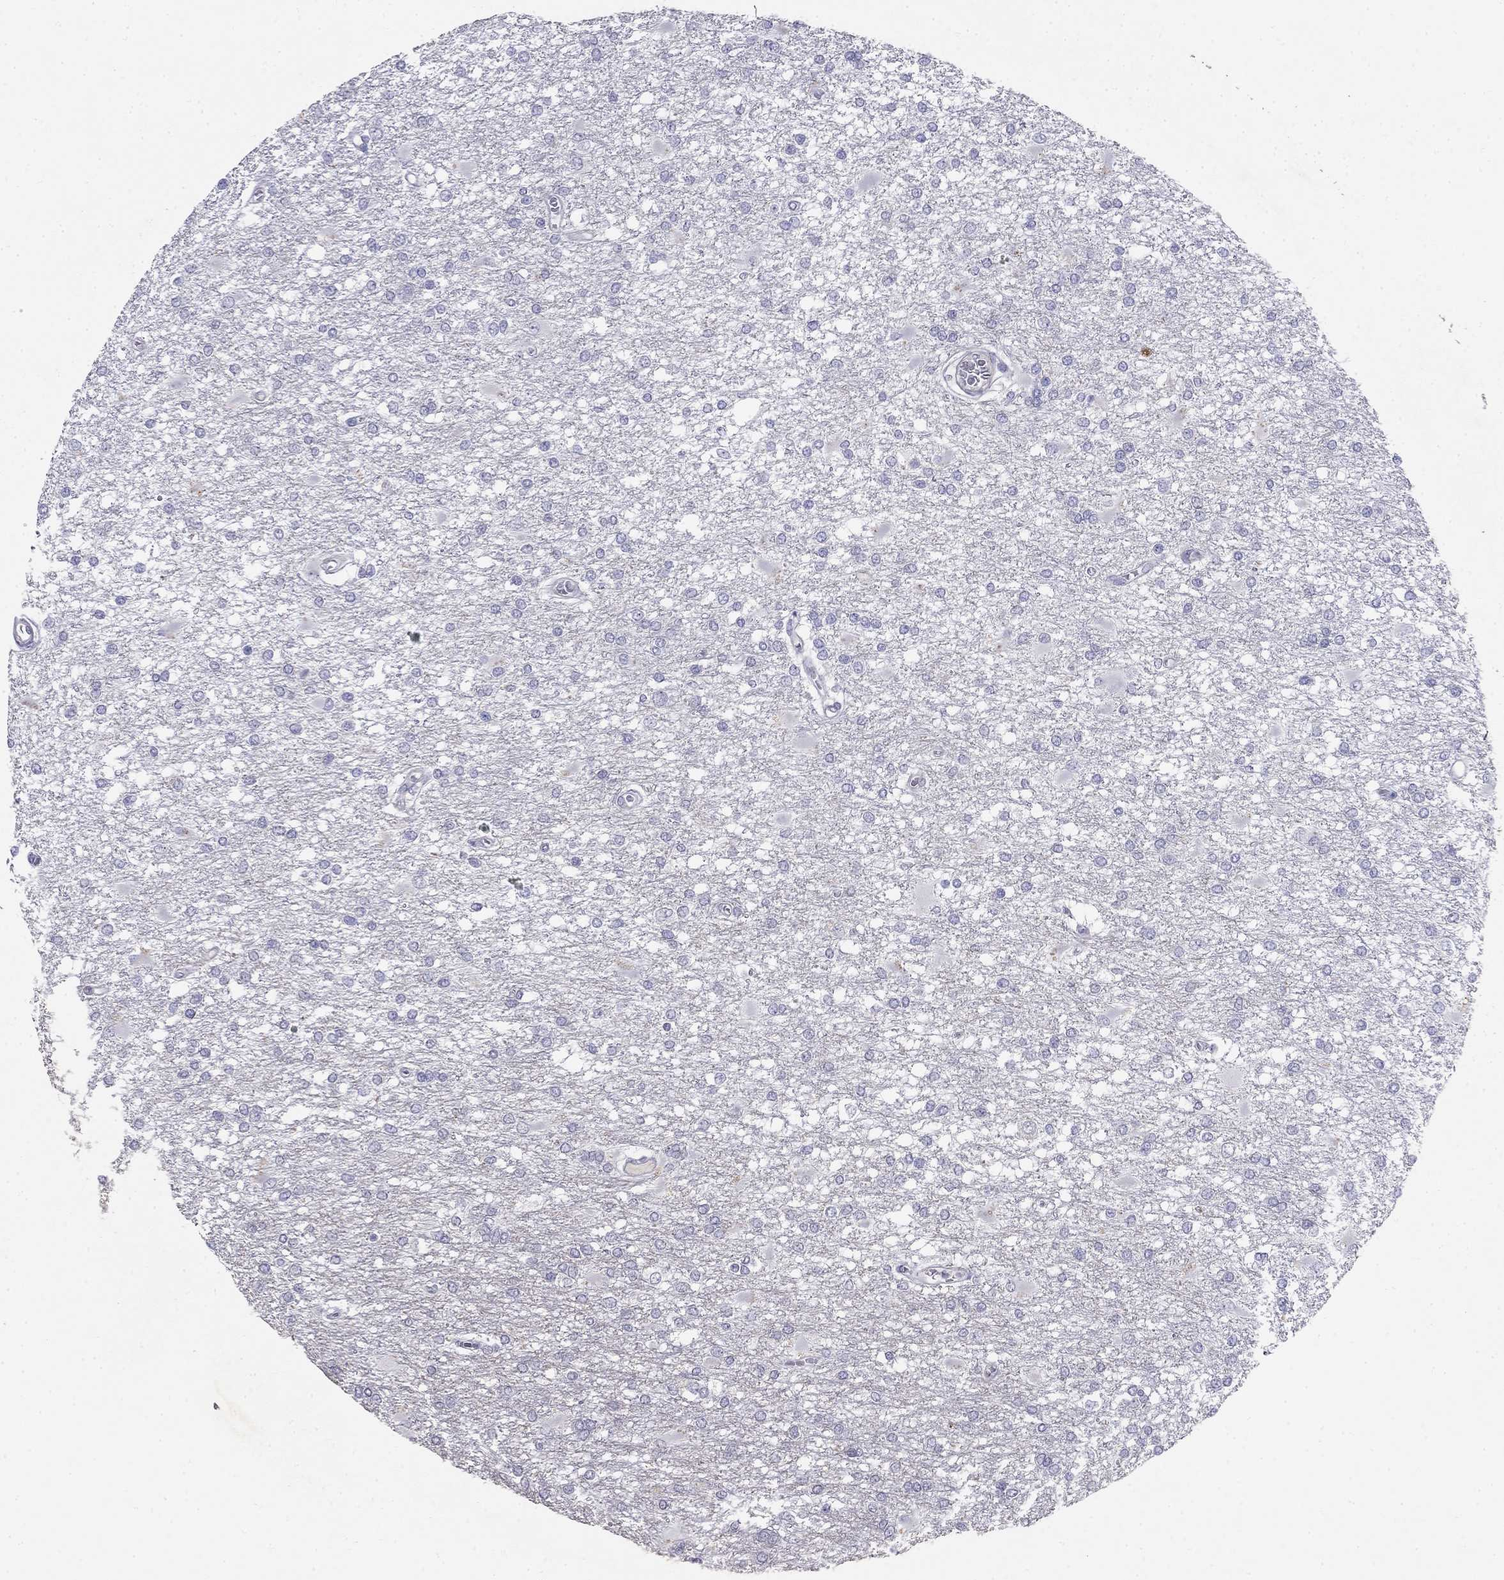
{"staining": {"intensity": "negative", "quantity": "none", "location": "none"}, "tissue": "glioma", "cell_type": "Tumor cells", "image_type": "cancer", "snomed": [{"axis": "morphology", "description": "Glioma, malignant, High grade"}, {"axis": "topography", "description": "Cerebral cortex"}], "caption": "A photomicrograph of glioma stained for a protein exhibits no brown staining in tumor cells.", "gene": "LY6H", "patient": {"sex": "male", "age": 79}}